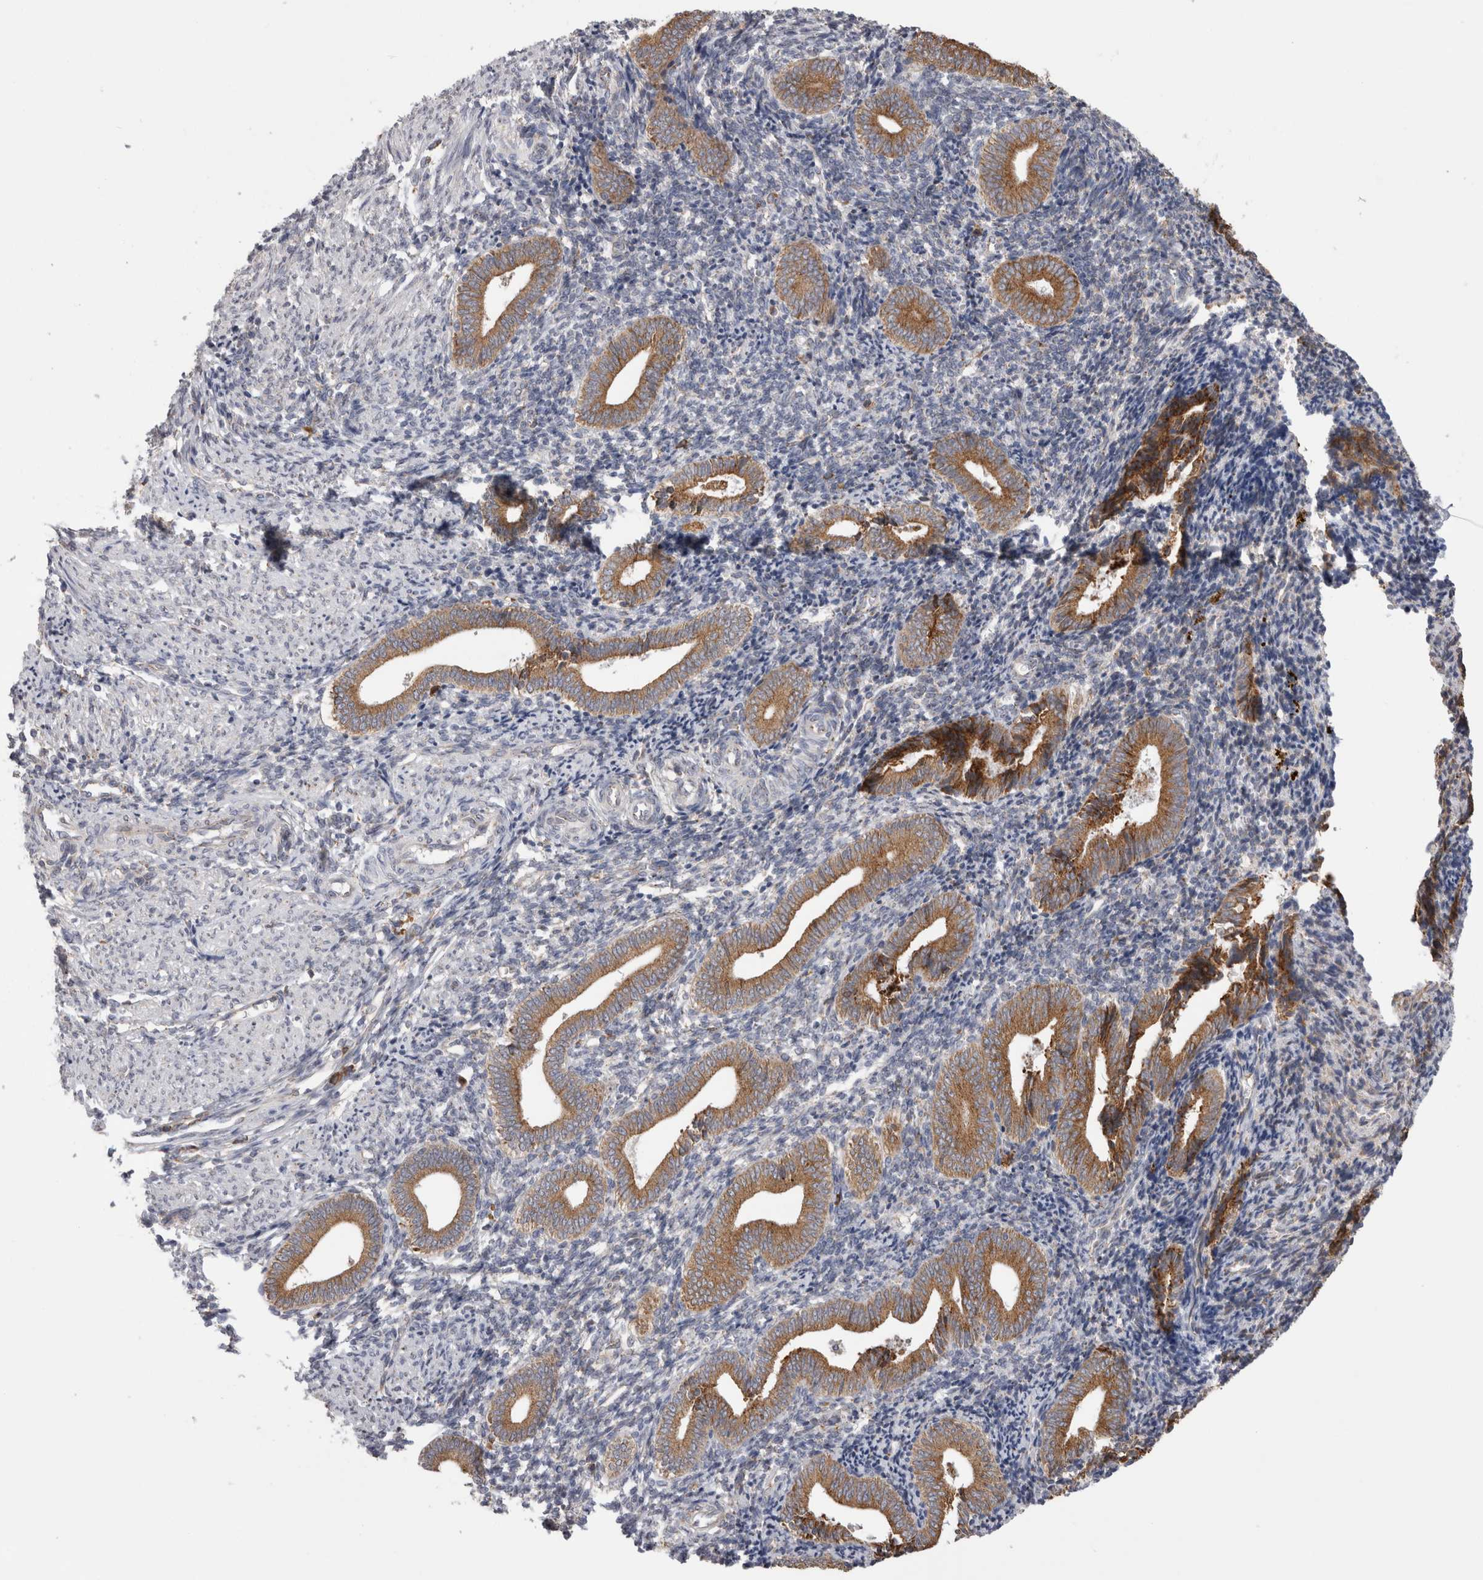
{"staining": {"intensity": "negative", "quantity": "none", "location": "none"}, "tissue": "endometrium", "cell_type": "Cells in endometrial stroma", "image_type": "normal", "snomed": [{"axis": "morphology", "description": "Normal tissue, NOS"}, {"axis": "topography", "description": "Uterus"}, {"axis": "topography", "description": "Endometrium"}], "caption": "Immunohistochemistry (IHC) of normal endometrium demonstrates no expression in cells in endometrial stroma.", "gene": "ZNF341", "patient": {"sex": "female", "age": 33}}